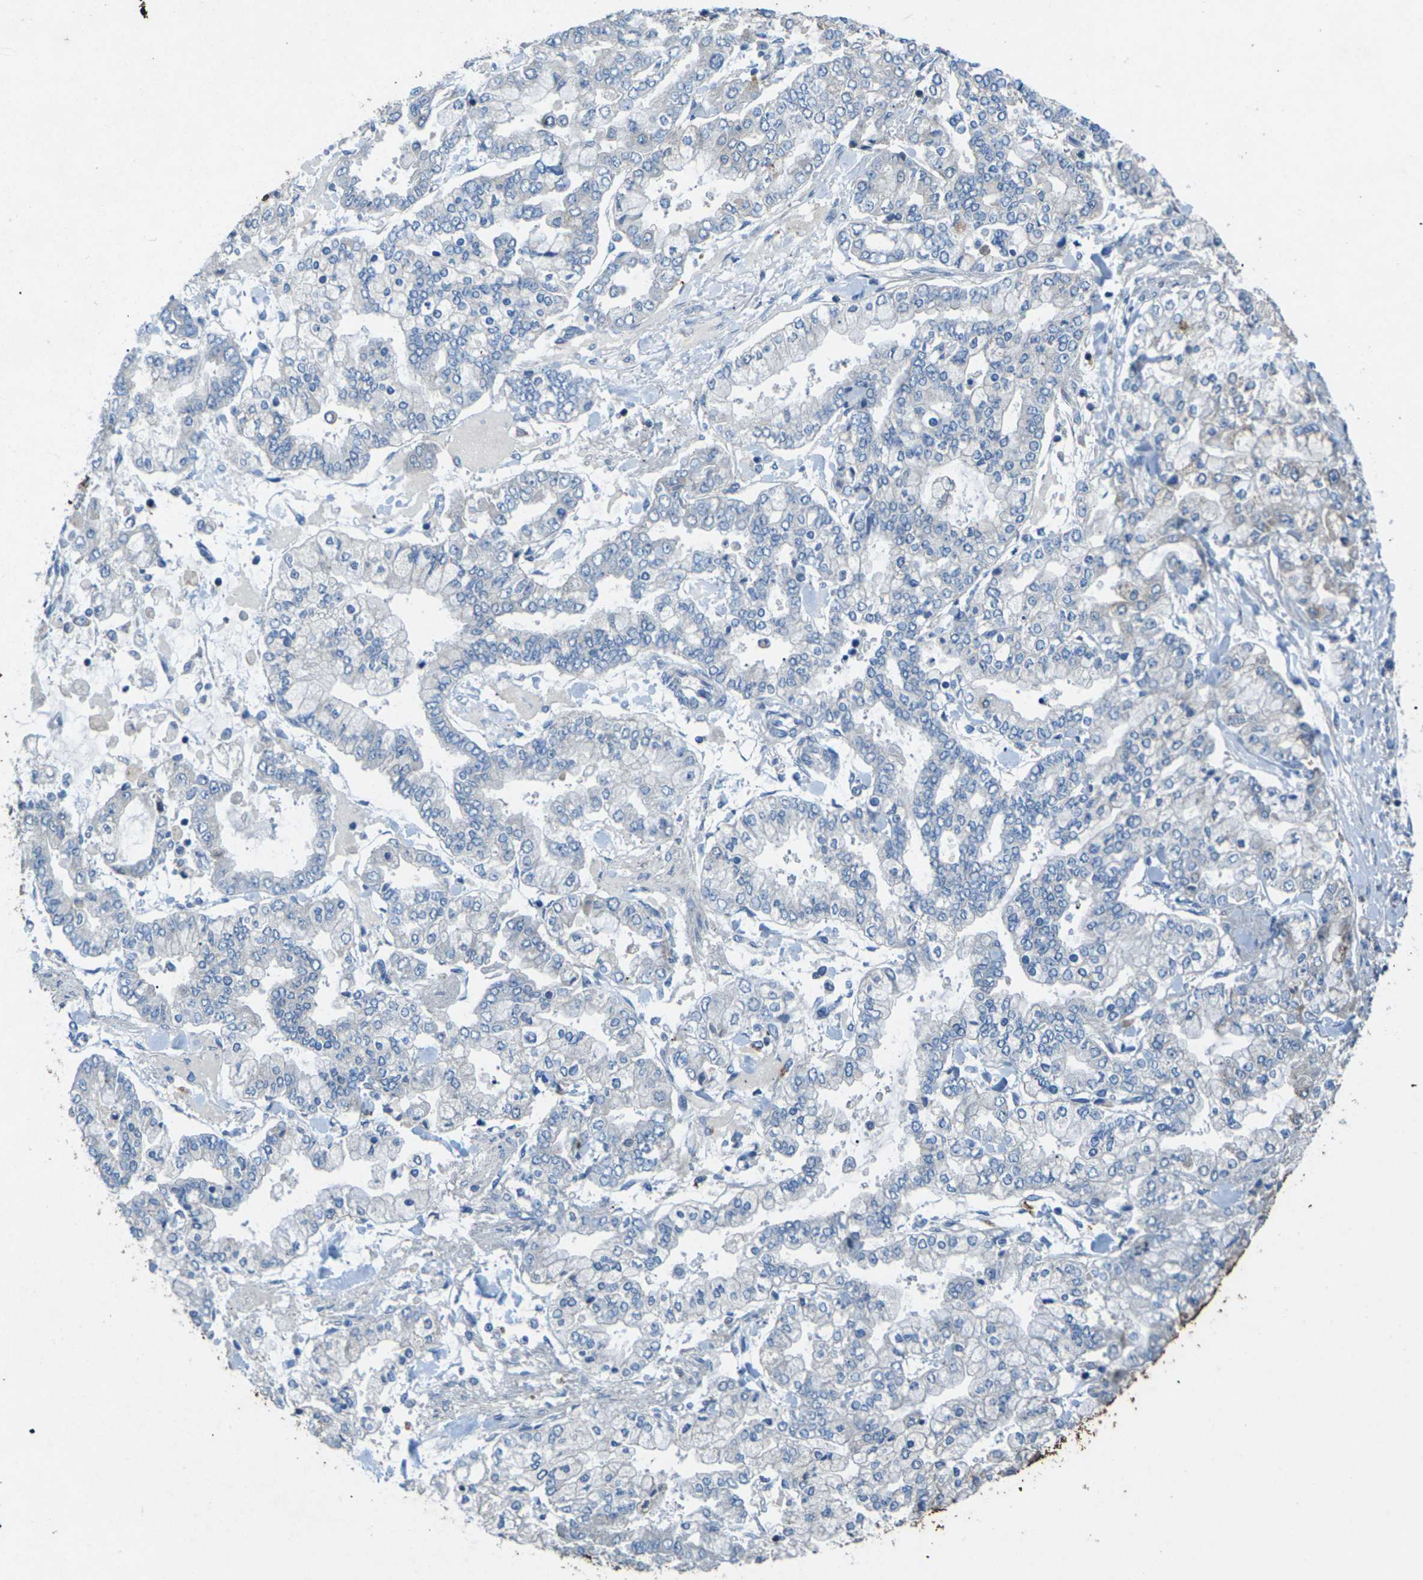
{"staining": {"intensity": "negative", "quantity": "none", "location": "none"}, "tissue": "stomach cancer", "cell_type": "Tumor cells", "image_type": "cancer", "snomed": [{"axis": "morphology", "description": "Normal tissue, NOS"}, {"axis": "morphology", "description": "Adenocarcinoma, NOS"}, {"axis": "topography", "description": "Stomach, upper"}, {"axis": "topography", "description": "Stomach"}], "caption": "The immunohistochemistry (IHC) micrograph has no significant positivity in tumor cells of stomach adenocarcinoma tissue.", "gene": "SIGLEC14", "patient": {"sex": "male", "age": 76}}